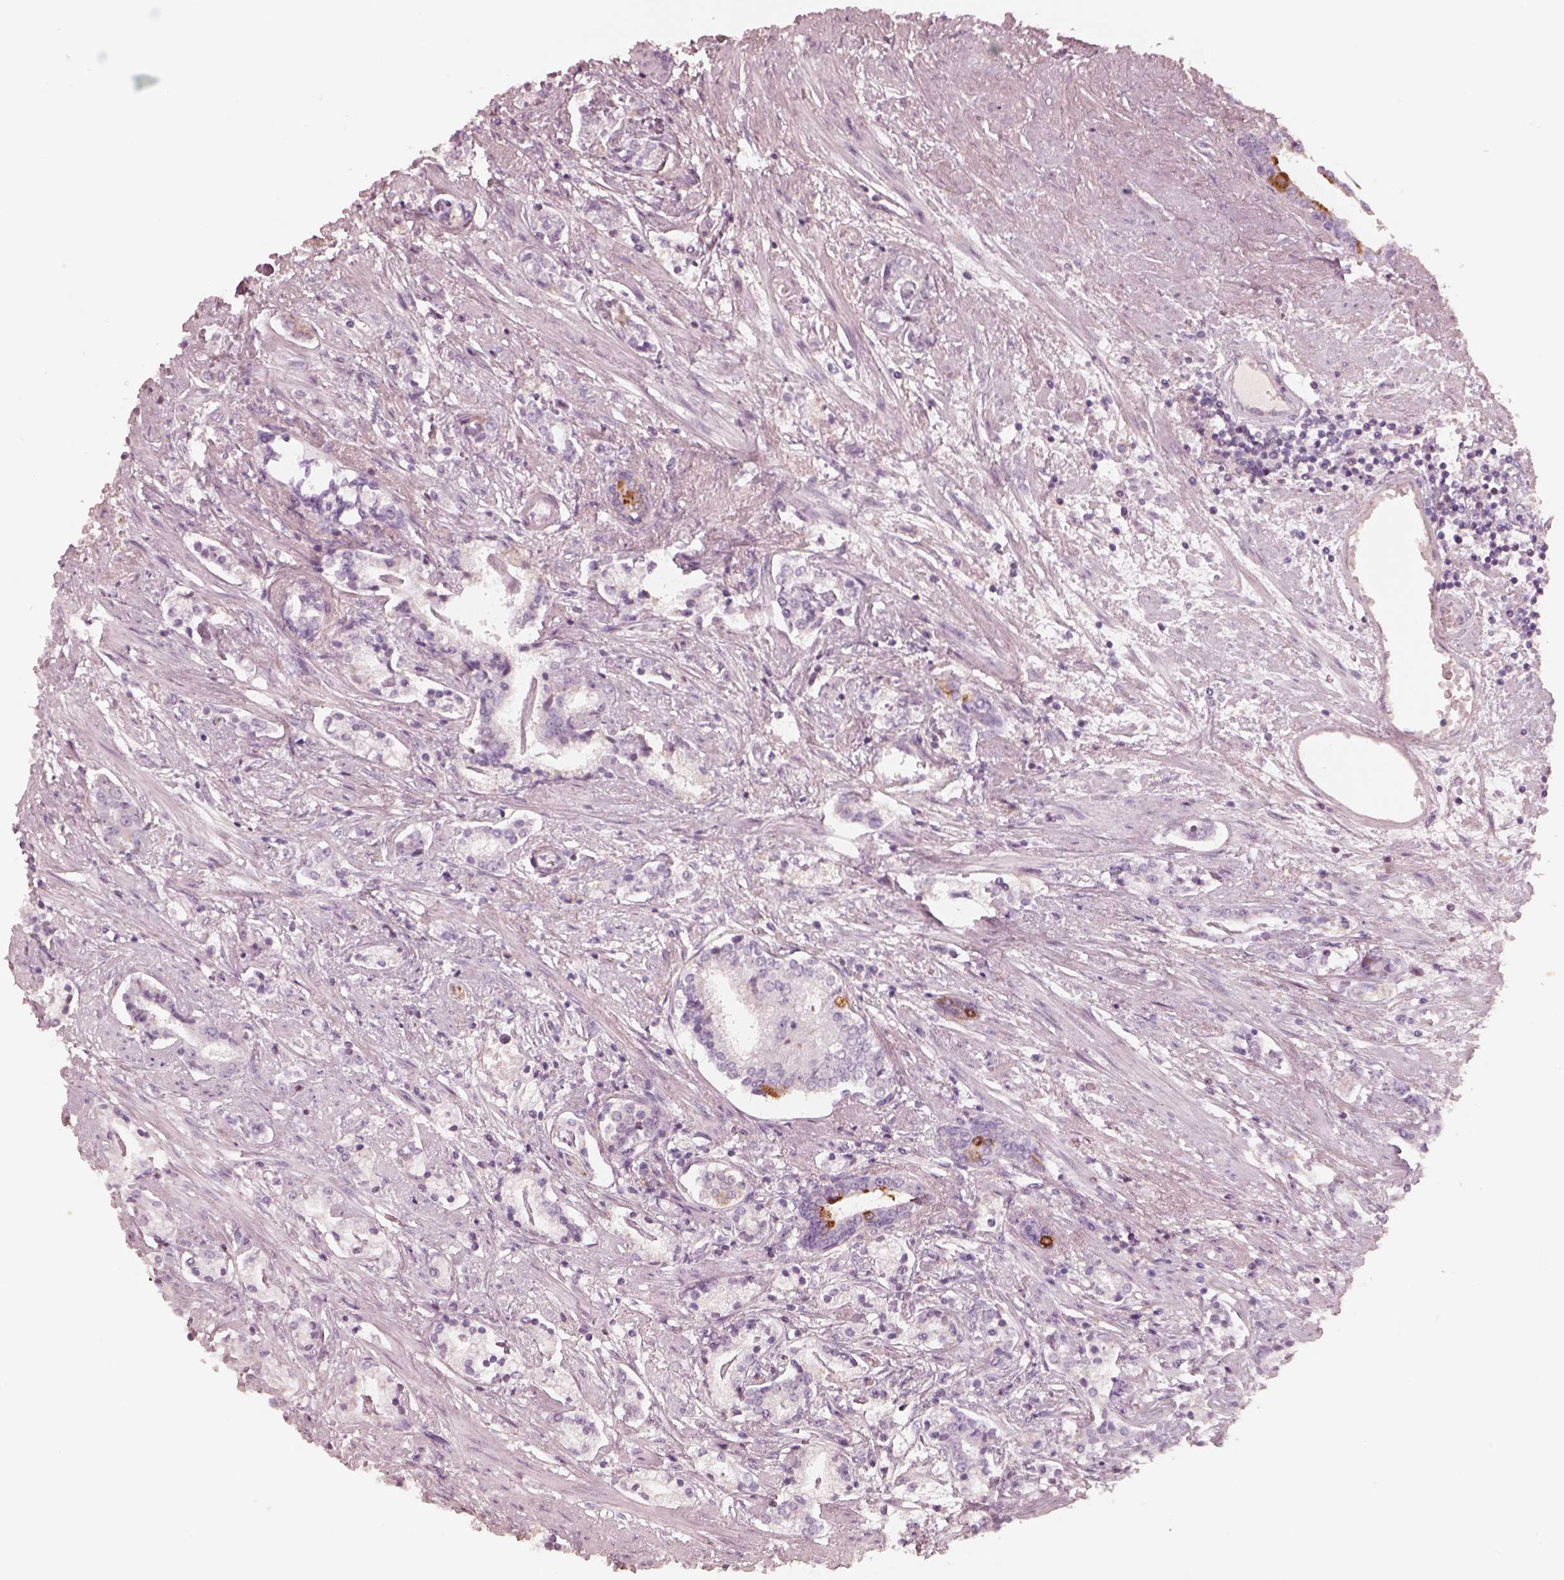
{"staining": {"intensity": "negative", "quantity": "none", "location": "none"}, "tissue": "prostate cancer", "cell_type": "Tumor cells", "image_type": "cancer", "snomed": [{"axis": "morphology", "description": "Adenocarcinoma, NOS"}, {"axis": "topography", "description": "Prostate"}], "caption": "The IHC photomicrograph has no significant staining in tumor cells of prostate cancer (adenocarcinoma) tissue.", "gene": "GPRIN1", "patient": {"sex": "male", "age": 64}}